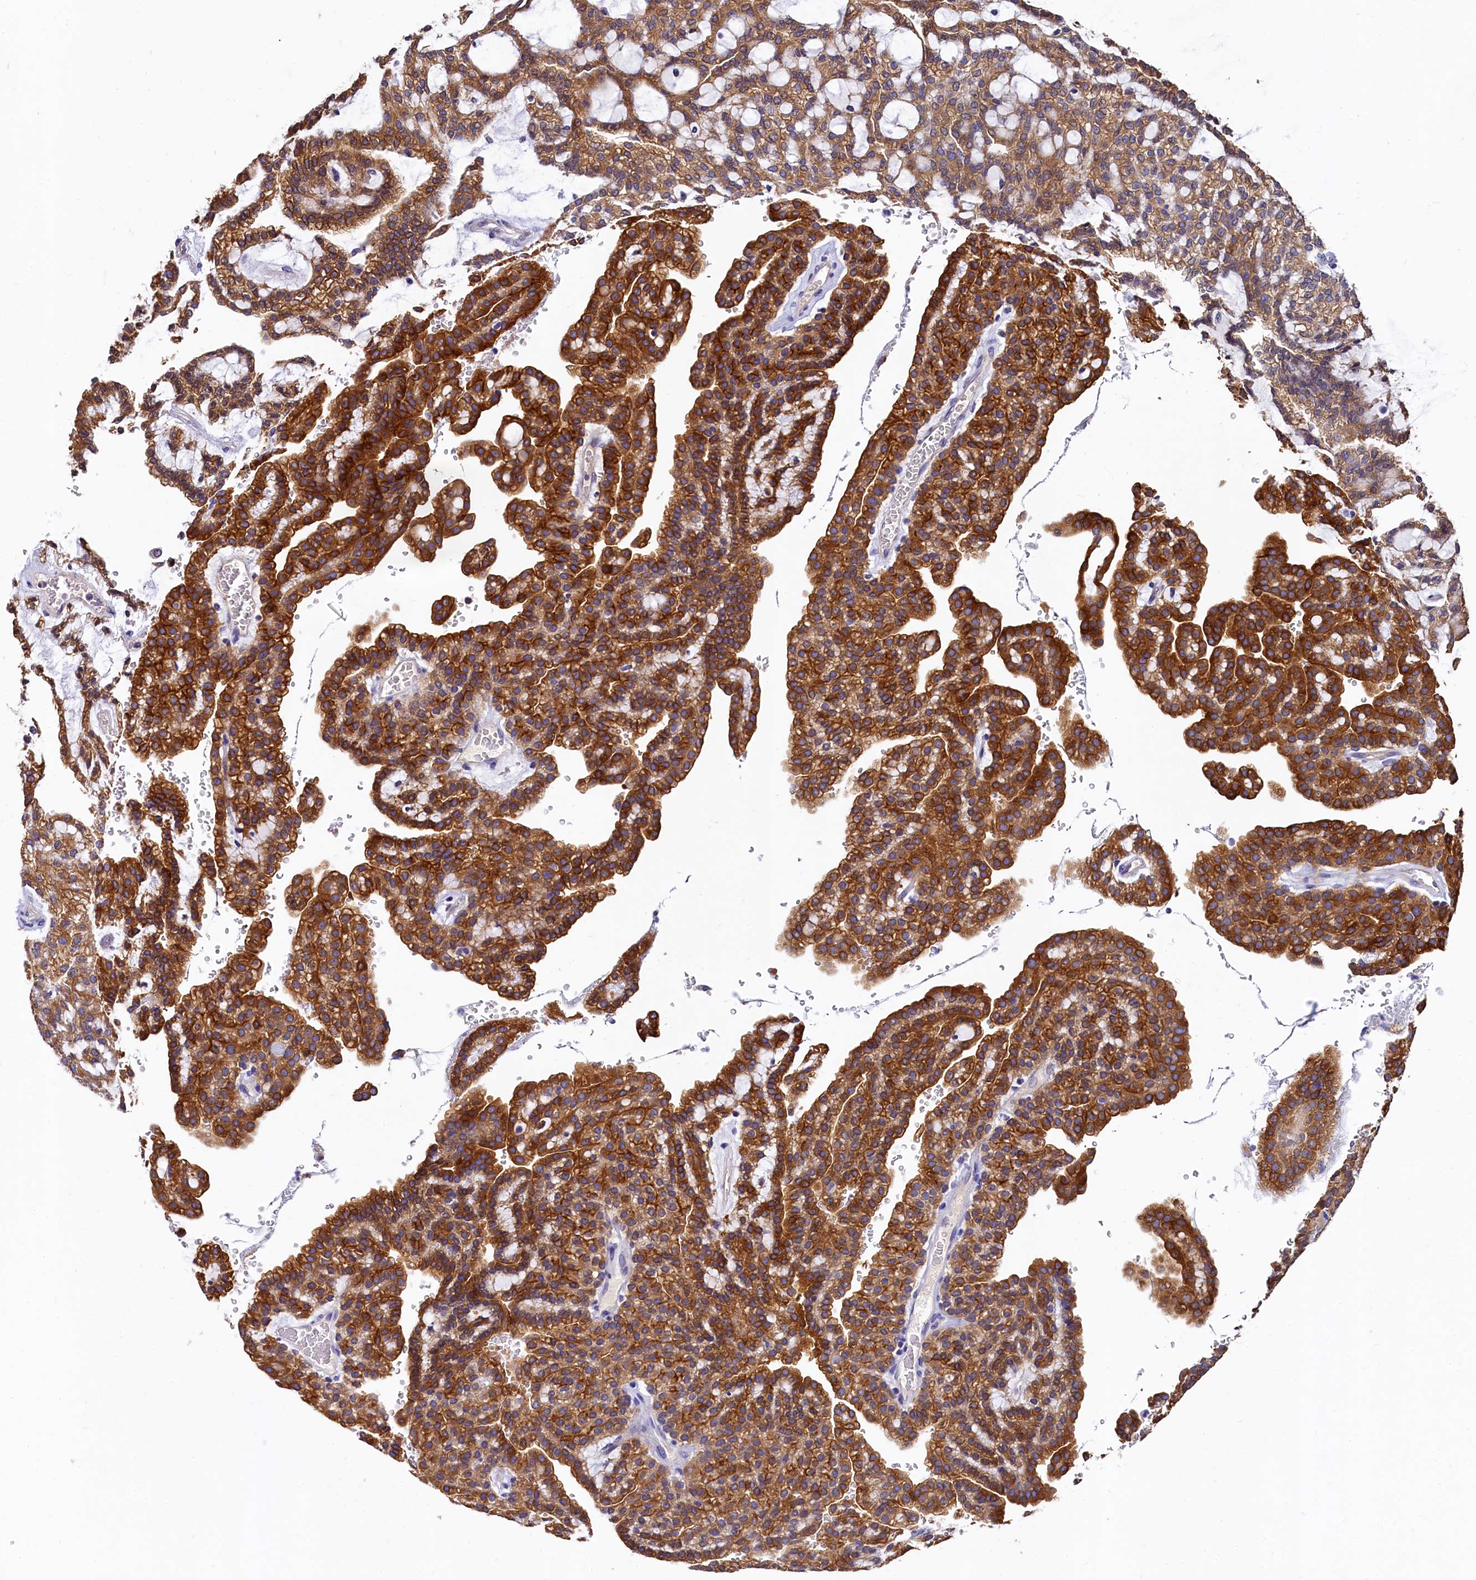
{"staining": {"intensity": "strong", "quantity": ">75%", "location": "cytoplasmic/membranous"}, "tissue": "renal cancer", "cell_type": "Tumor cells", "image_type": "cancer", "snomed": [{"axis": "morphology", "description": "Adenocarcinoma, NOS"}, {"axis": "topography", "description": "Kidney"}], "caption": "IHC photomicrograph of human renal adenocarcinoma stained for a protein (brown), which reveals high levels of strong cytoplasmic/membranous expression in about >75% of tumor cells.", "gene": "EPS8L2", "patient": {"sex": "male", "age": 63}}